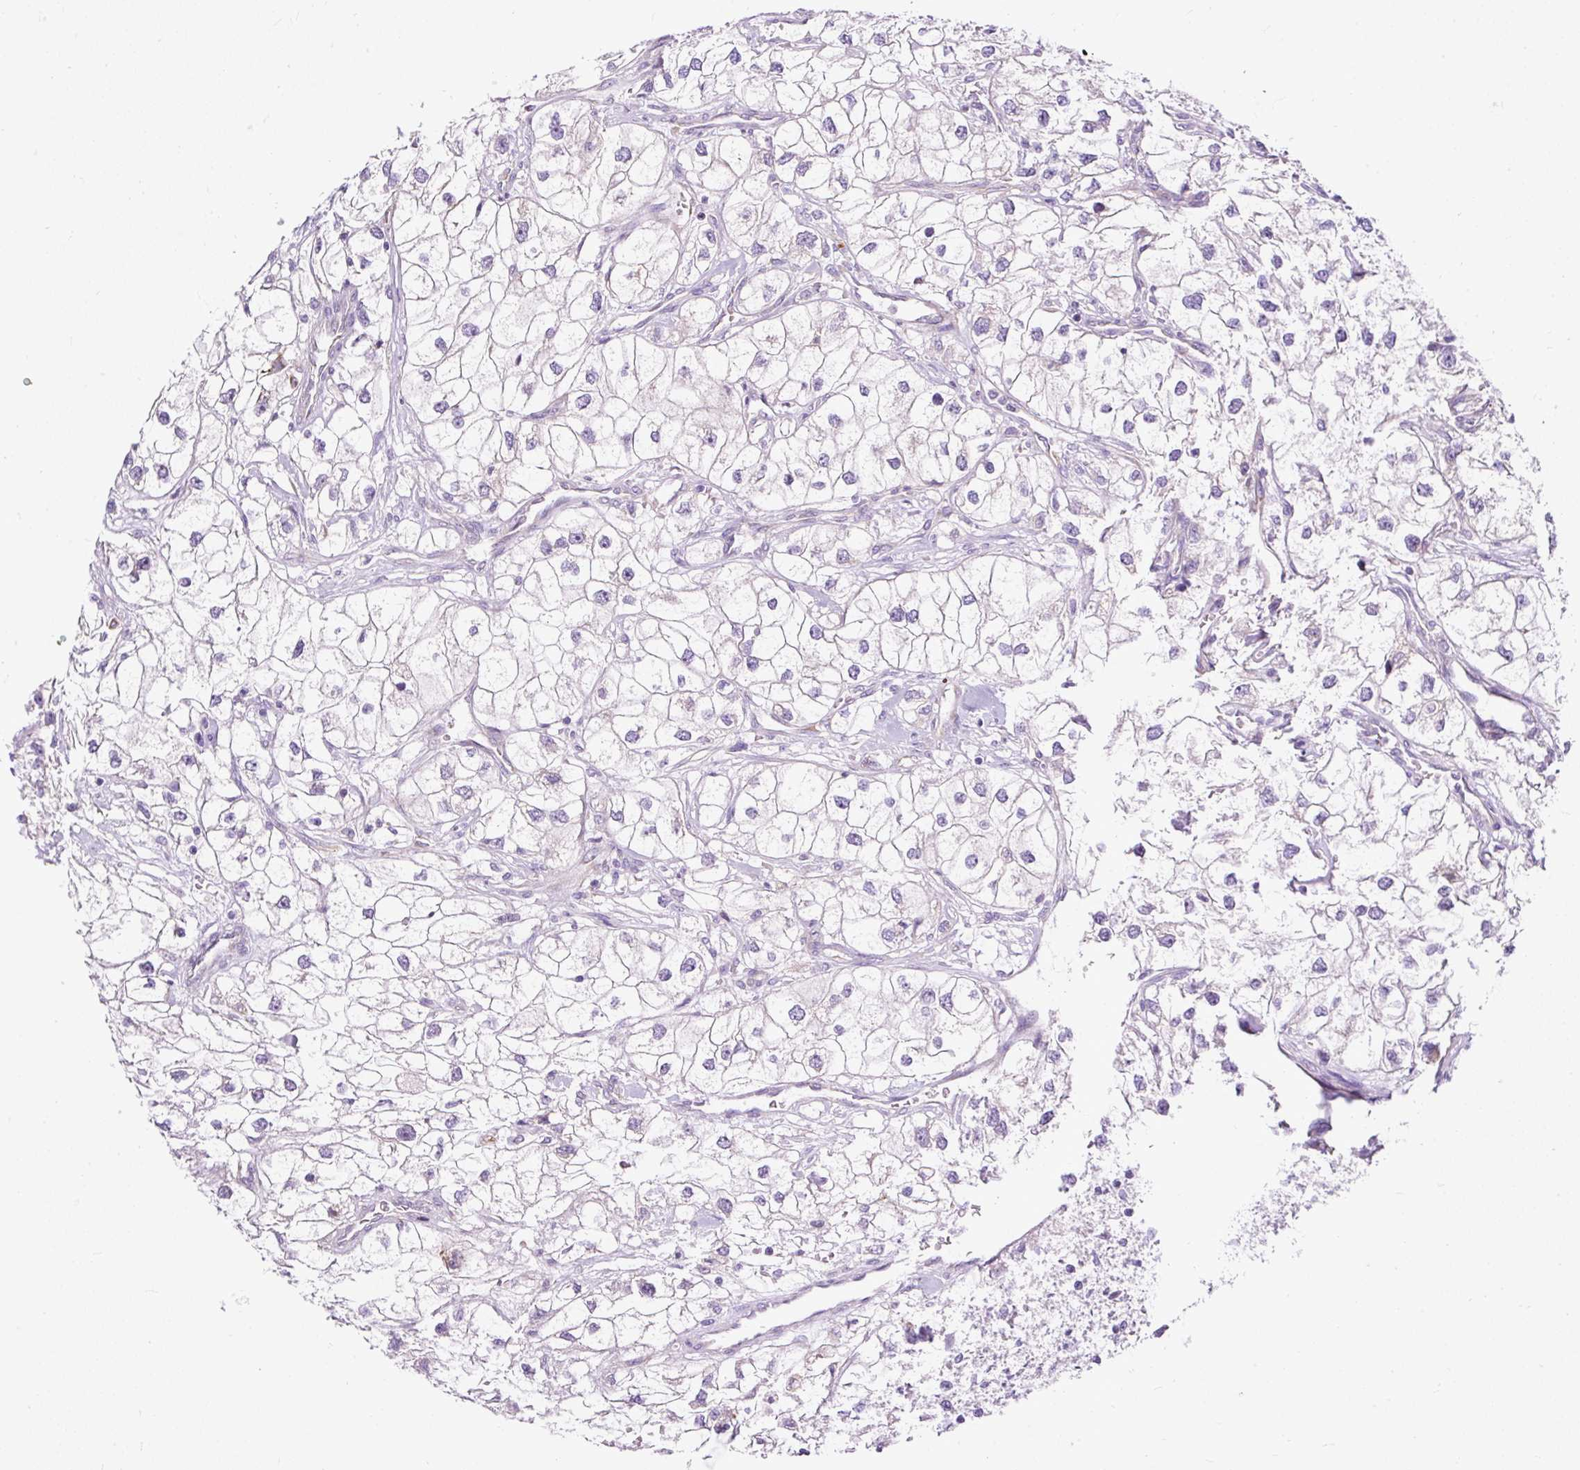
{"staining": {"intensity": "negative", "quantity": "none", "location": "none"}, "tissue": "renal cancer", "cell_type": "Tumor cells", "image_type": "cancer", "snomed": [{"axis": "morphology", "description": "Adenocarcinoma, NOS"}, {"axis": "topography", "description": "Kidney"}], "caption": "Adenocarcinoma (renal) stained for a protein using immunohistochemistry (IHC) displays no positivity tumor cells.", "gene": "FMC1", "patient": {"sex": "male", "age": 59}}